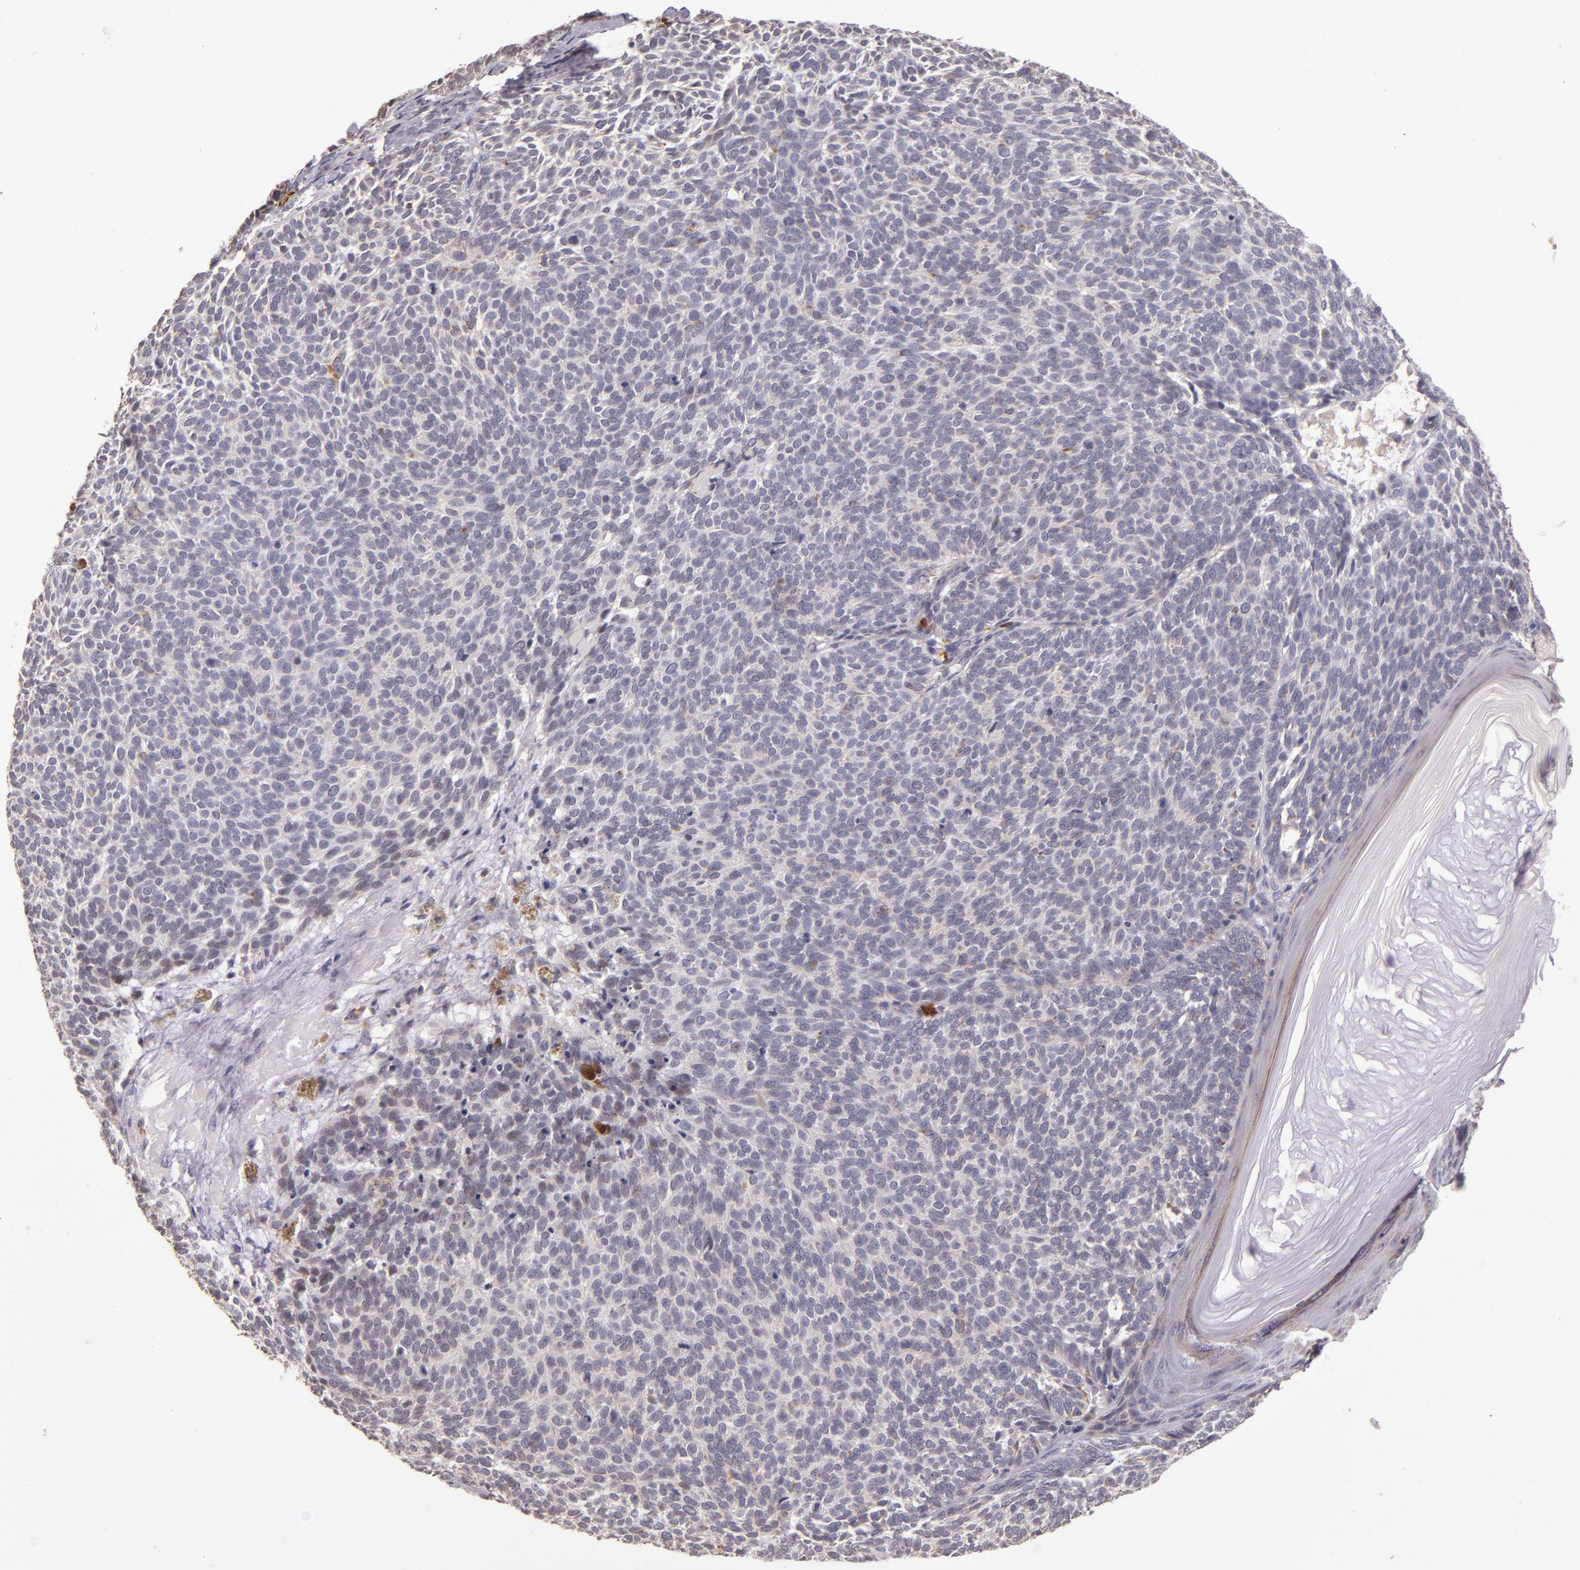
{"staining": {"intensity": "negative", "quantity": "none", "location": "none"}, "tissue": "skin cancer", "cell_type": "Tumor cells", "image_type": "cancer", "snomed": [{"axis": "morphology", "description": "Basal cell carcinoma"}, {"axis": "topography", "description": "Skin"}], "caption": "This is an immunohistochemistry (IHC) photomicrograph of human skin cancer (basal cell carcinoma). There is no positivity in tumor cells.", "gene": "ABL1", "patient": {"sex": "male", "age": 63}}